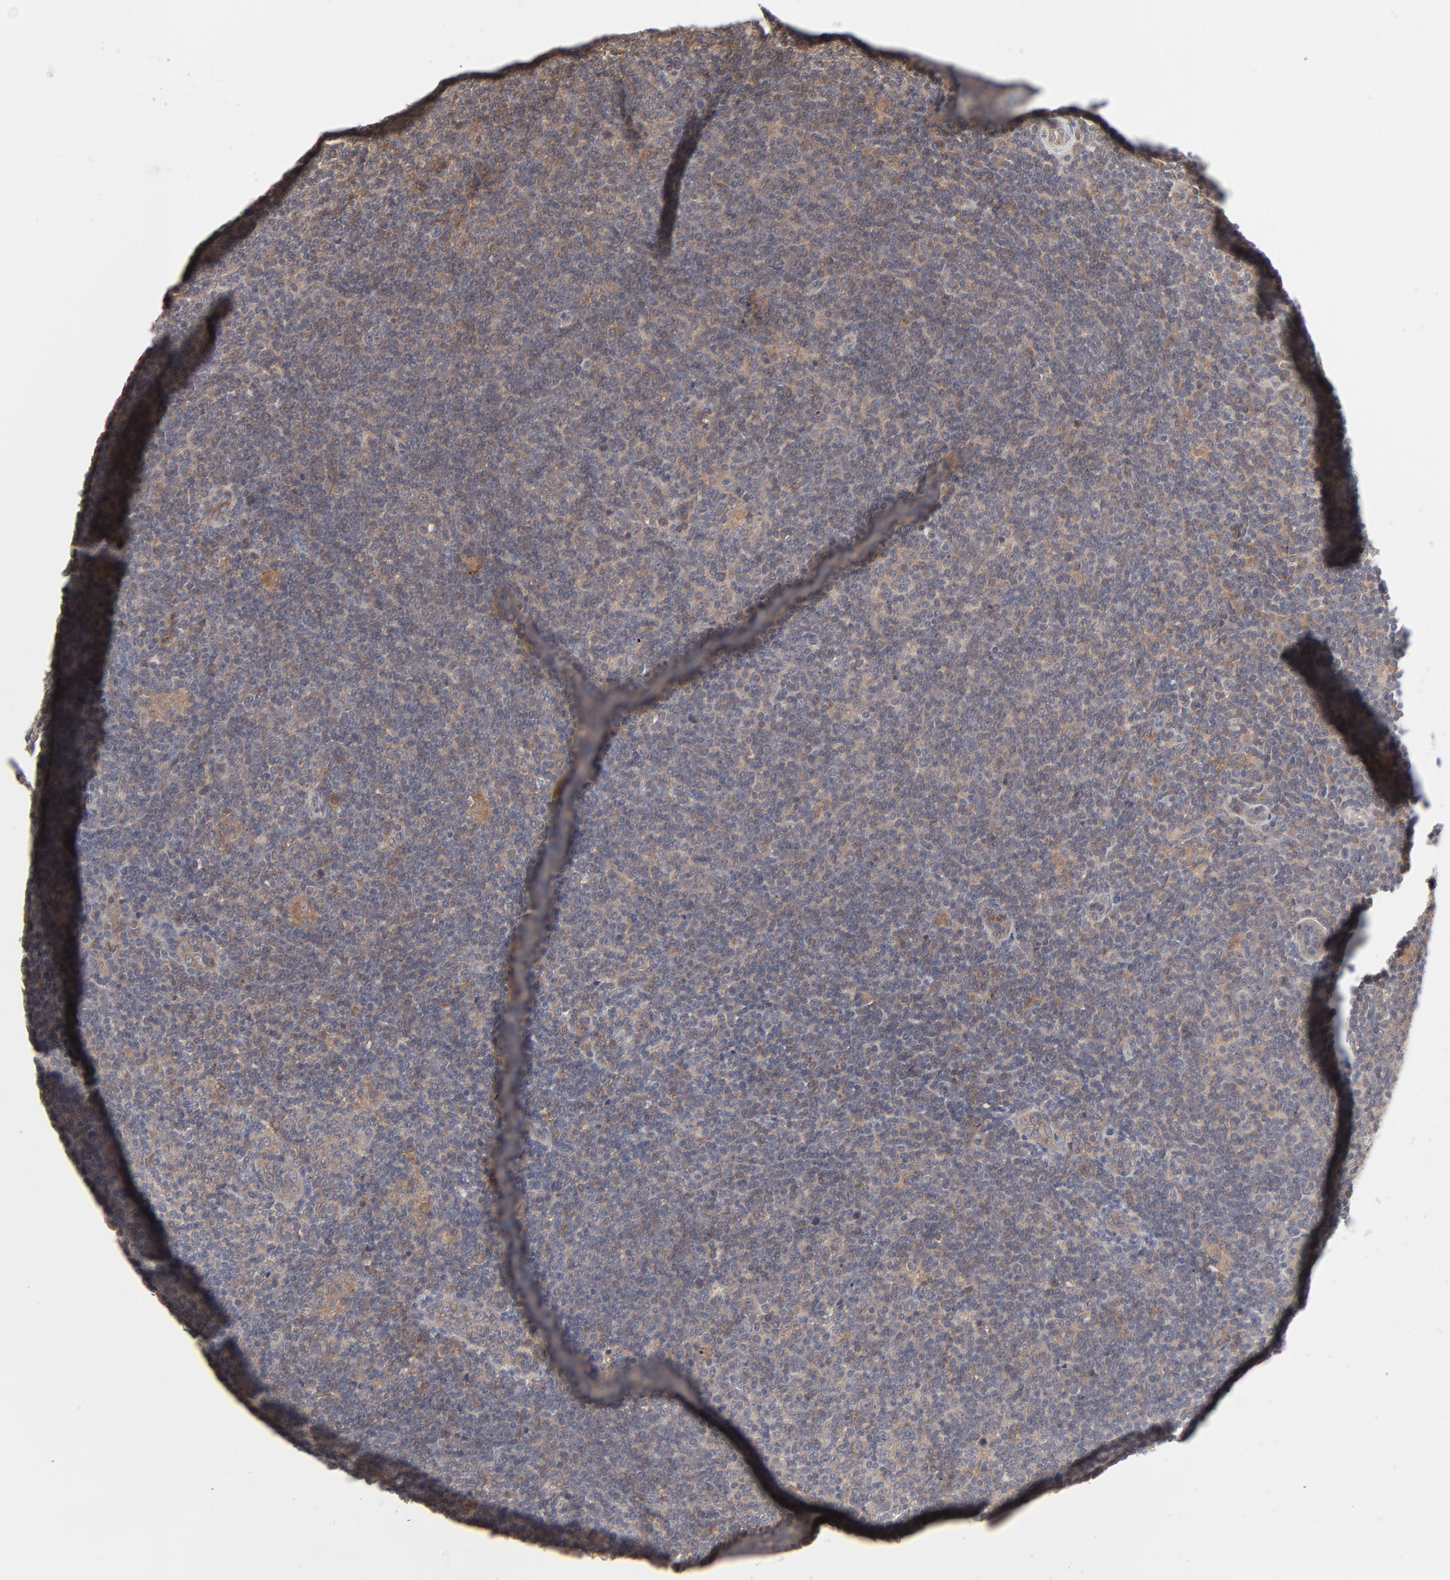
{"staining": {"intensity": "moderate", "quantity": ">75%", "location": "cytoplasmic/membranous"}, "tissue": "lymphoma", "cell_type": "Tumor cells", "image_type": "cancer", "snomed": [{"axis": "morphology", "description": "Malignant lymphoma, non-Hodgkin's type, Low grade"}, {"axis": "topography", "description": "Lymph node"}], "caption": "Immunohistochemical staining of lymphoma exhibits medium levels of moderate cytoplasmic/membranous expression in approximately >75% of tumor cells. (IHC, brightfield microscopy, high magnification).", "gene": "RAB5C", "patient": {"sex": "male", "age": 70}}